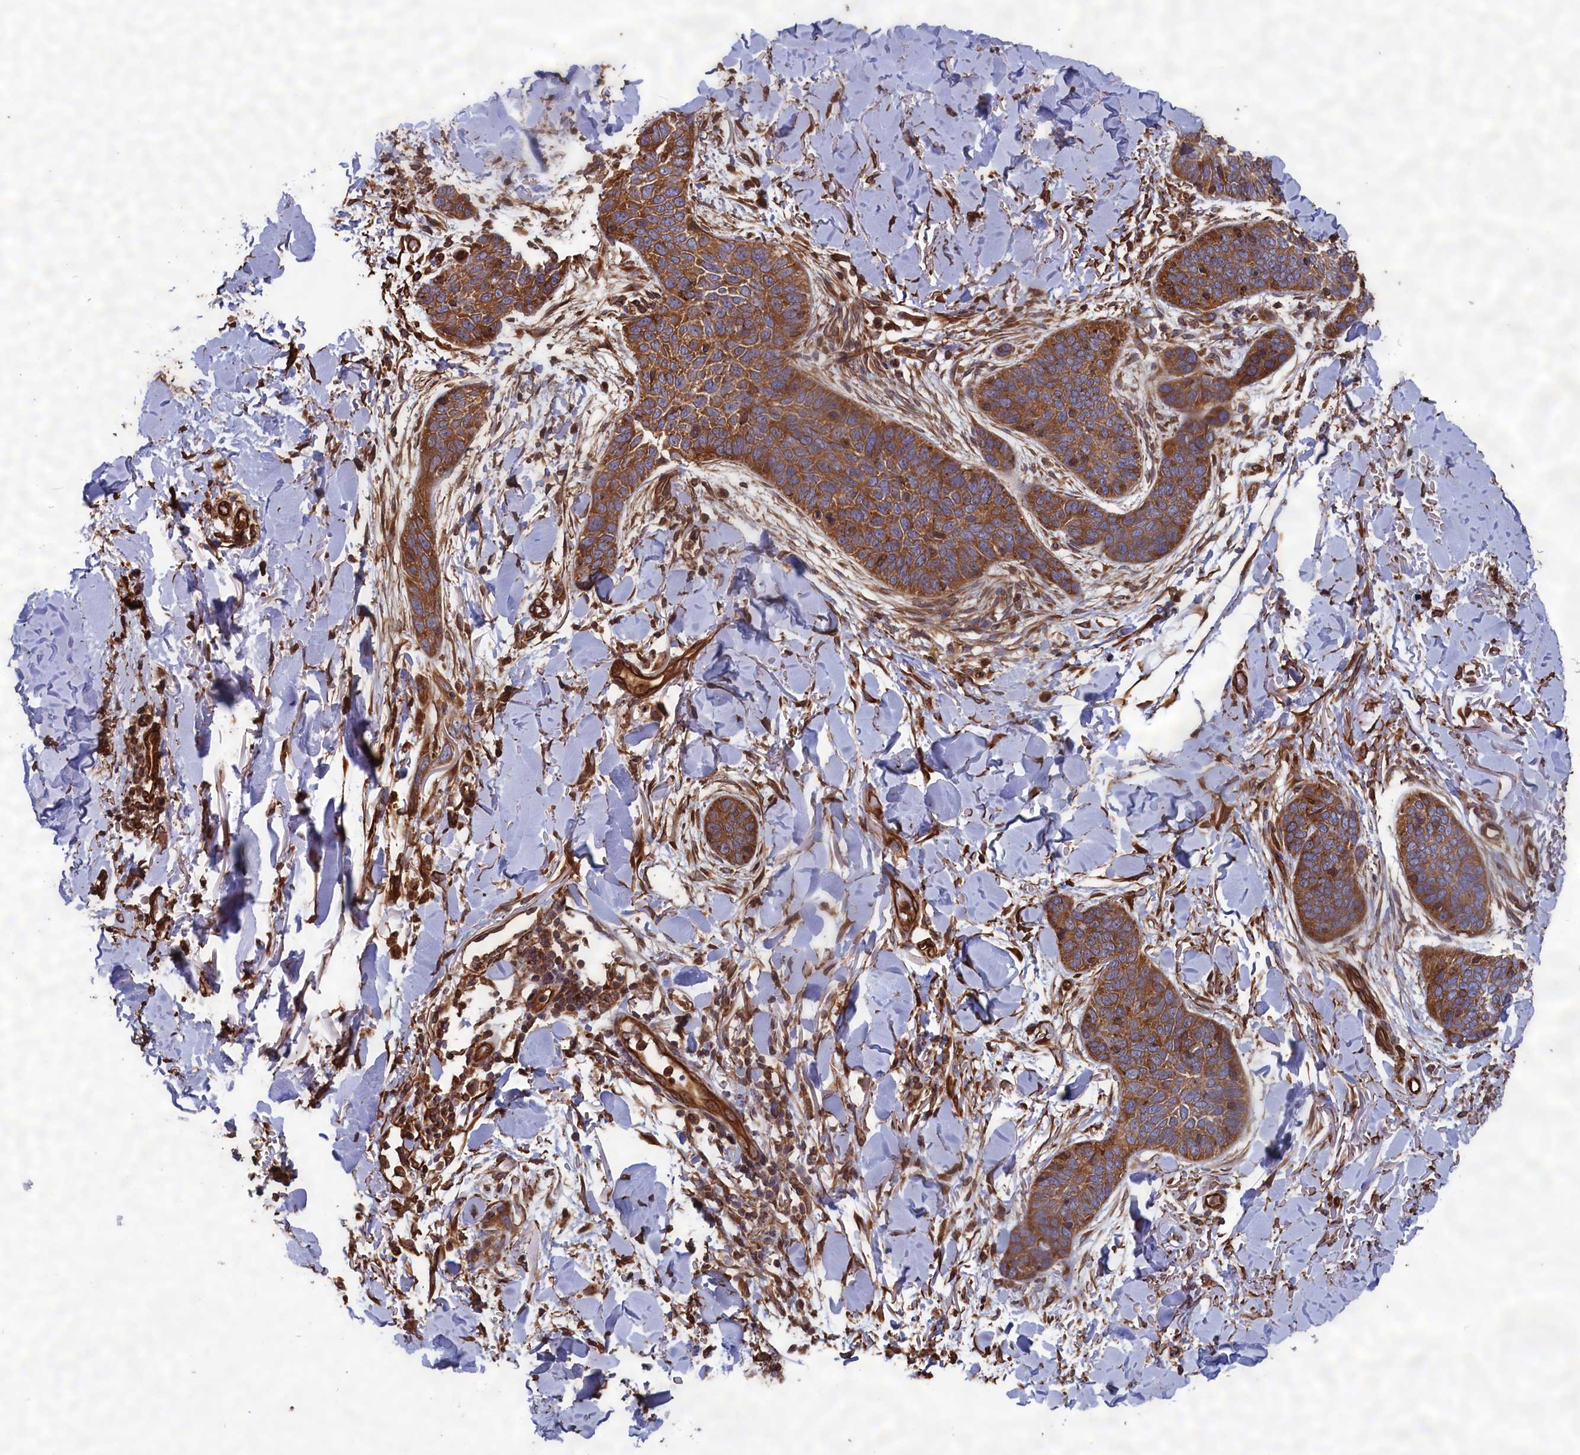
{"staining": {"intensity": "strong", "quantity": "25%-75%", "location": "cytoplasmic/membranous"}, "tissue": "skin cancer", "cell_type": "Tumor cells", "image_type": "cancer", "snomed": [{"axis": "morphology", "description": "Basal cell carcinoma"}, {"axis": "topography", "description": "Skin"}], "caption": "The photomicrograph shows immunohistochemical staining of skin basal cell carcinoma. There is strong cytoplasmic/membranous expression is appreciated in approximately 25%-75% of tumor cells.", "gene": "CCDC124", "patient": {"sex": "male", "age": 85}}